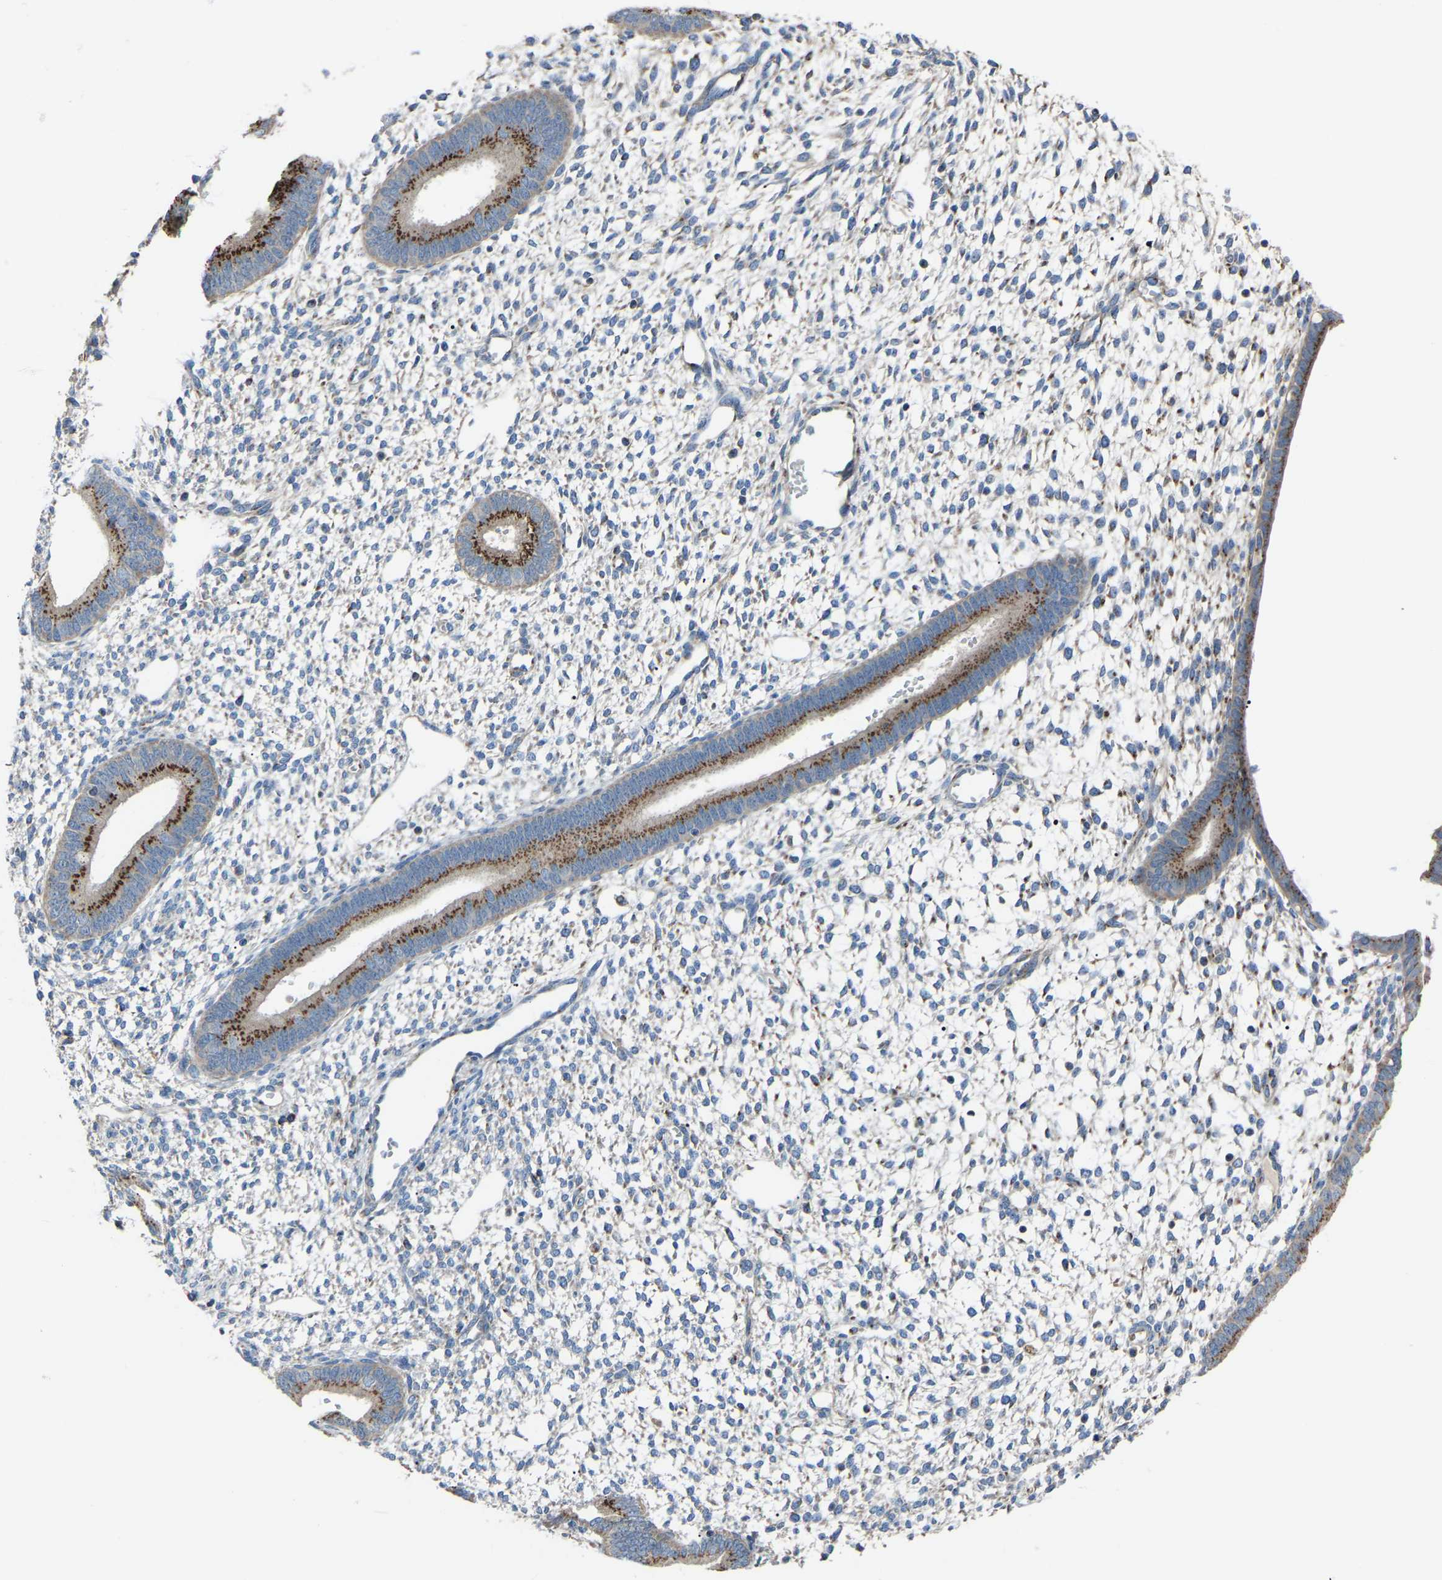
{"staining": {"intensity": "weak", "quantity": "<25%", "location": "cytoplasmic/membranous"}, "tissue": "endometrium", "cell_type": "Cells in endometrial stroma", "image_type": "normal", "snomed": [{"axis": "morphology", "description": "Normal tissue, NOS"}, {"axis": "topography", "description": "Endometrium"}], "caption": "Immunohistochemistry (IHC) of benign human endometrium reveals no expression in cells in endometrial stroma.", "gene": "CANT1", "patient": {"sex": "female", "age": 46}}